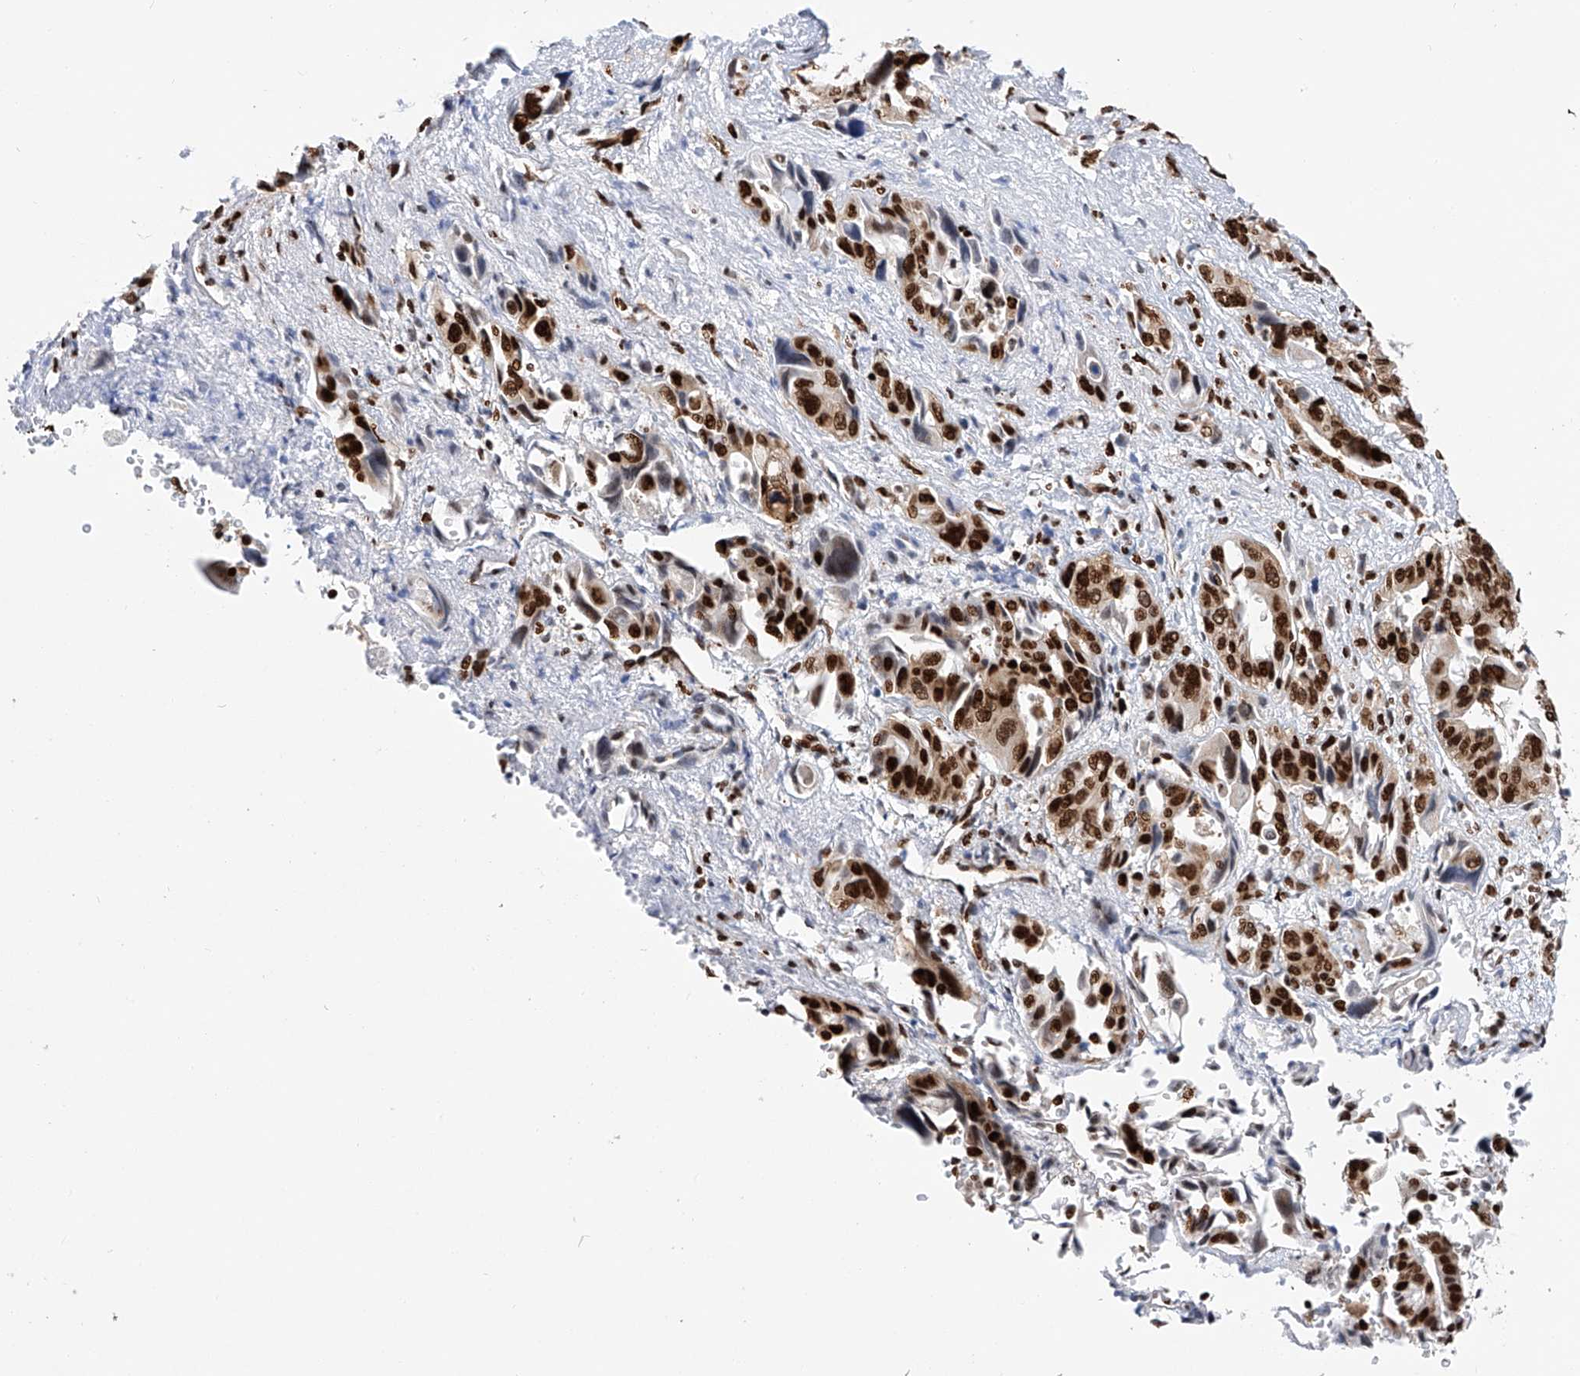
{"staining": {"intensity": "strong", "quantity": ">75%", "location": "nuclear"}, "tissue": "pancreatic cancer", "cell_type": "Tumor cells", "image_type": "cancer", "snomed": [{"axis": "morphology", "description": "Adenocarcinoma, NOS"}, {"axis": "topography", "description": "Pancreas"}], "caption": "The histopathology image displays immunohistochemical staining of pancreatic adenocarcinoma. There is strong nuclear positivity is seen in approximately >75% of tumor cells.", "gene": "SRSF6", "patient": {"sex": "male", "age": 46}}